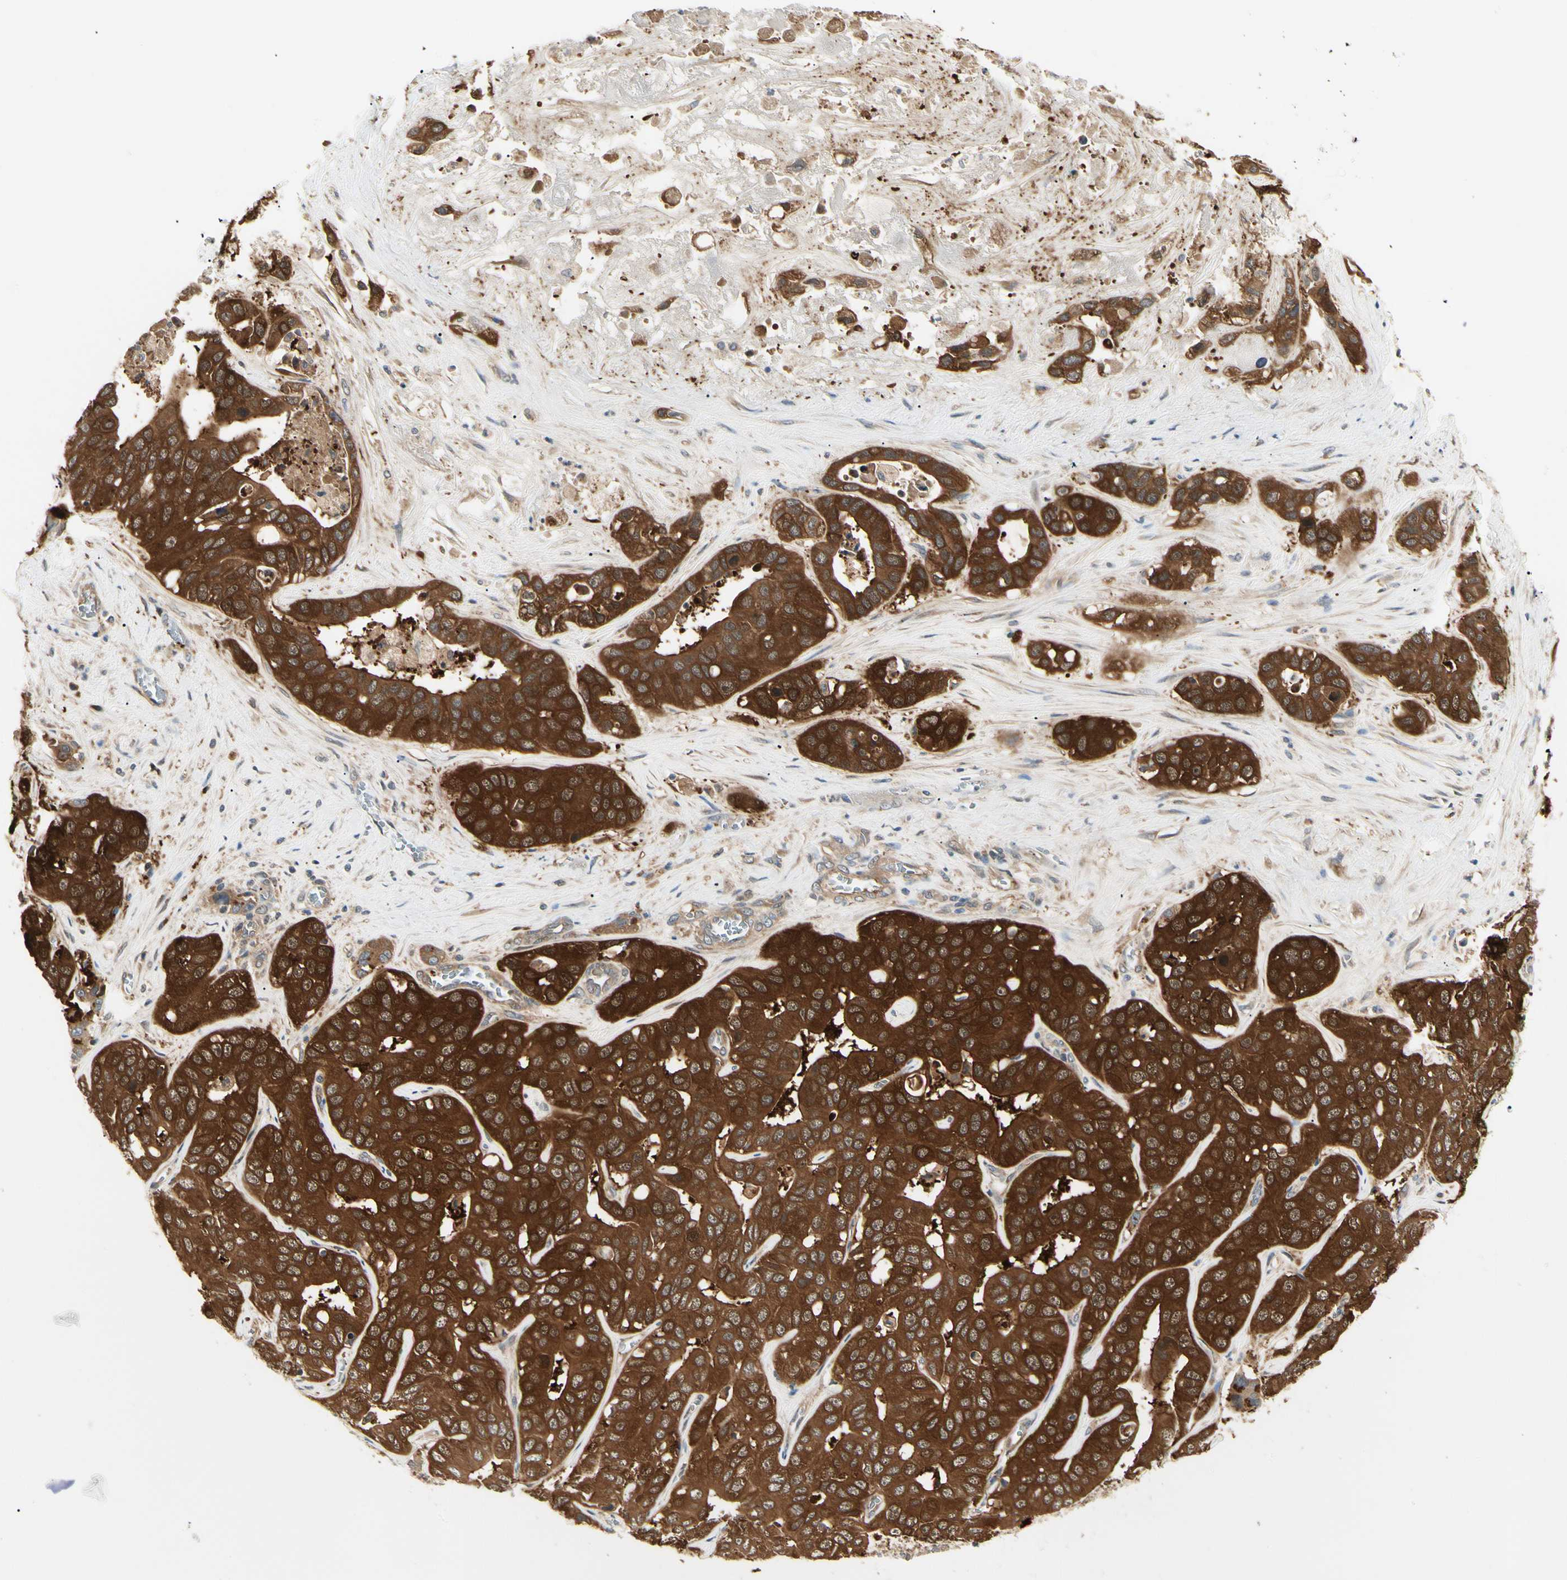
{"staining": {"intensity": "strong", "quantity": ">75%", "location": "cytoplasmic/membranous"}, "tissue": "liver cancer", "cell_type": "Tumor cells", "image_type": "cancer", "snomed": [{"axis": "morphology", "description": "Cholangiocarcinoma"}, {"axis": "topography", "description": "Liver"}], "caption": "The histopathology image demonstrates immunohistochemical staining of liver cancer. There is strong cytoplasmic/membranous staining is present in approximately >75% of tumor cells. (brown staining indicates protein expression, while blue staining denotes nuclei).", "gene": "NME1-NME2", "patient": {"sex": "female", "age": 52}}